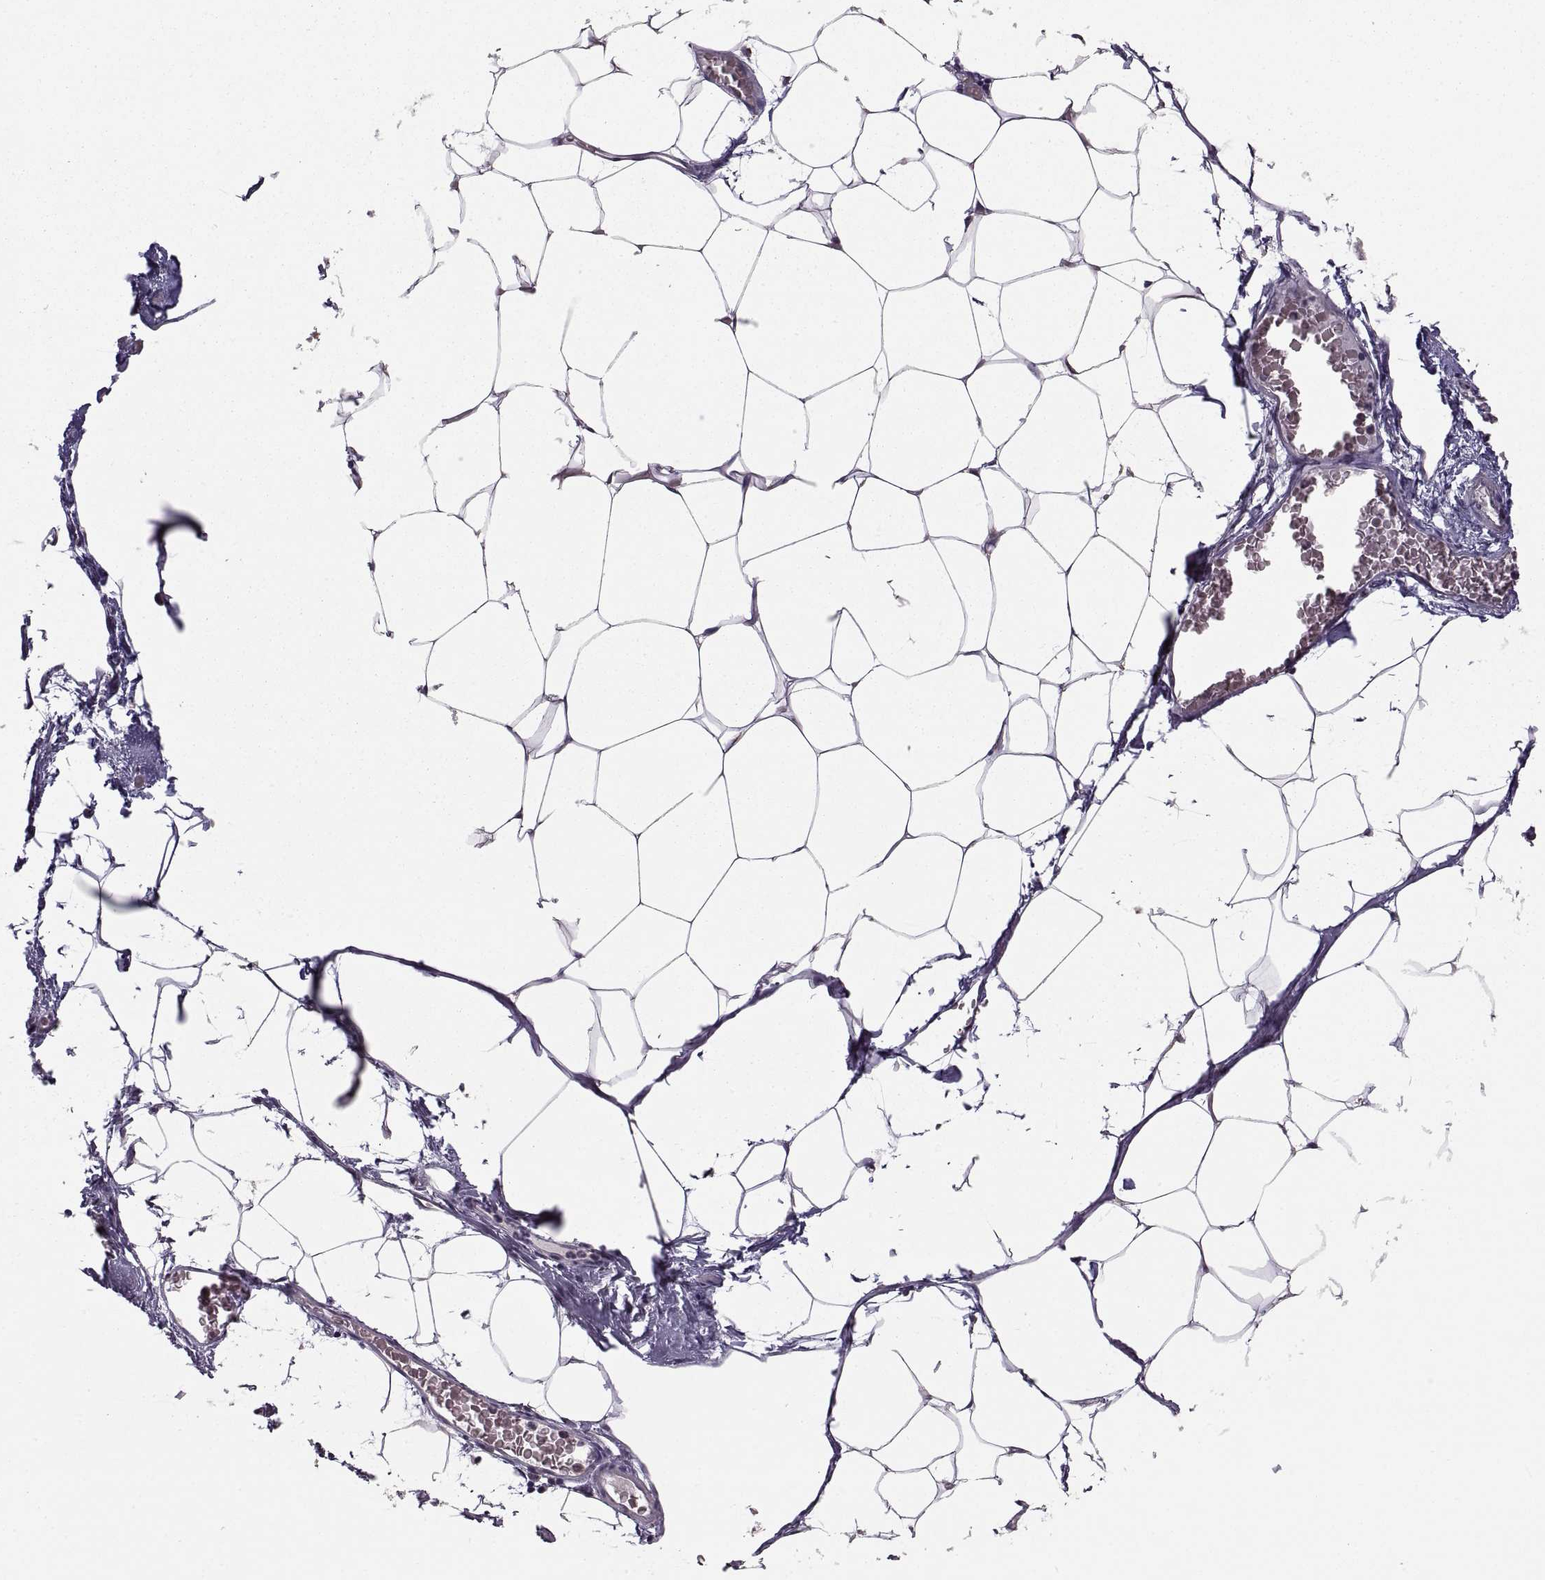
{"staining": {"intensity": "negative", "quantity": "none", "location": "none"}, "tissue": "adipose tissue", "cell_type": "Adipocytes", "image_type": "normal", "snomed": [{"axis": "morphology", "description": "Normal tissue, NOS"}, {"axis": "topography", "description": "Adipose tissue"}], "caption": "Immunohistochemistry of benign human adipose tissue displays no positivity in adipocytes.", "gene": "PDIA3", "patient": {"sex": "male", "age": 57}}